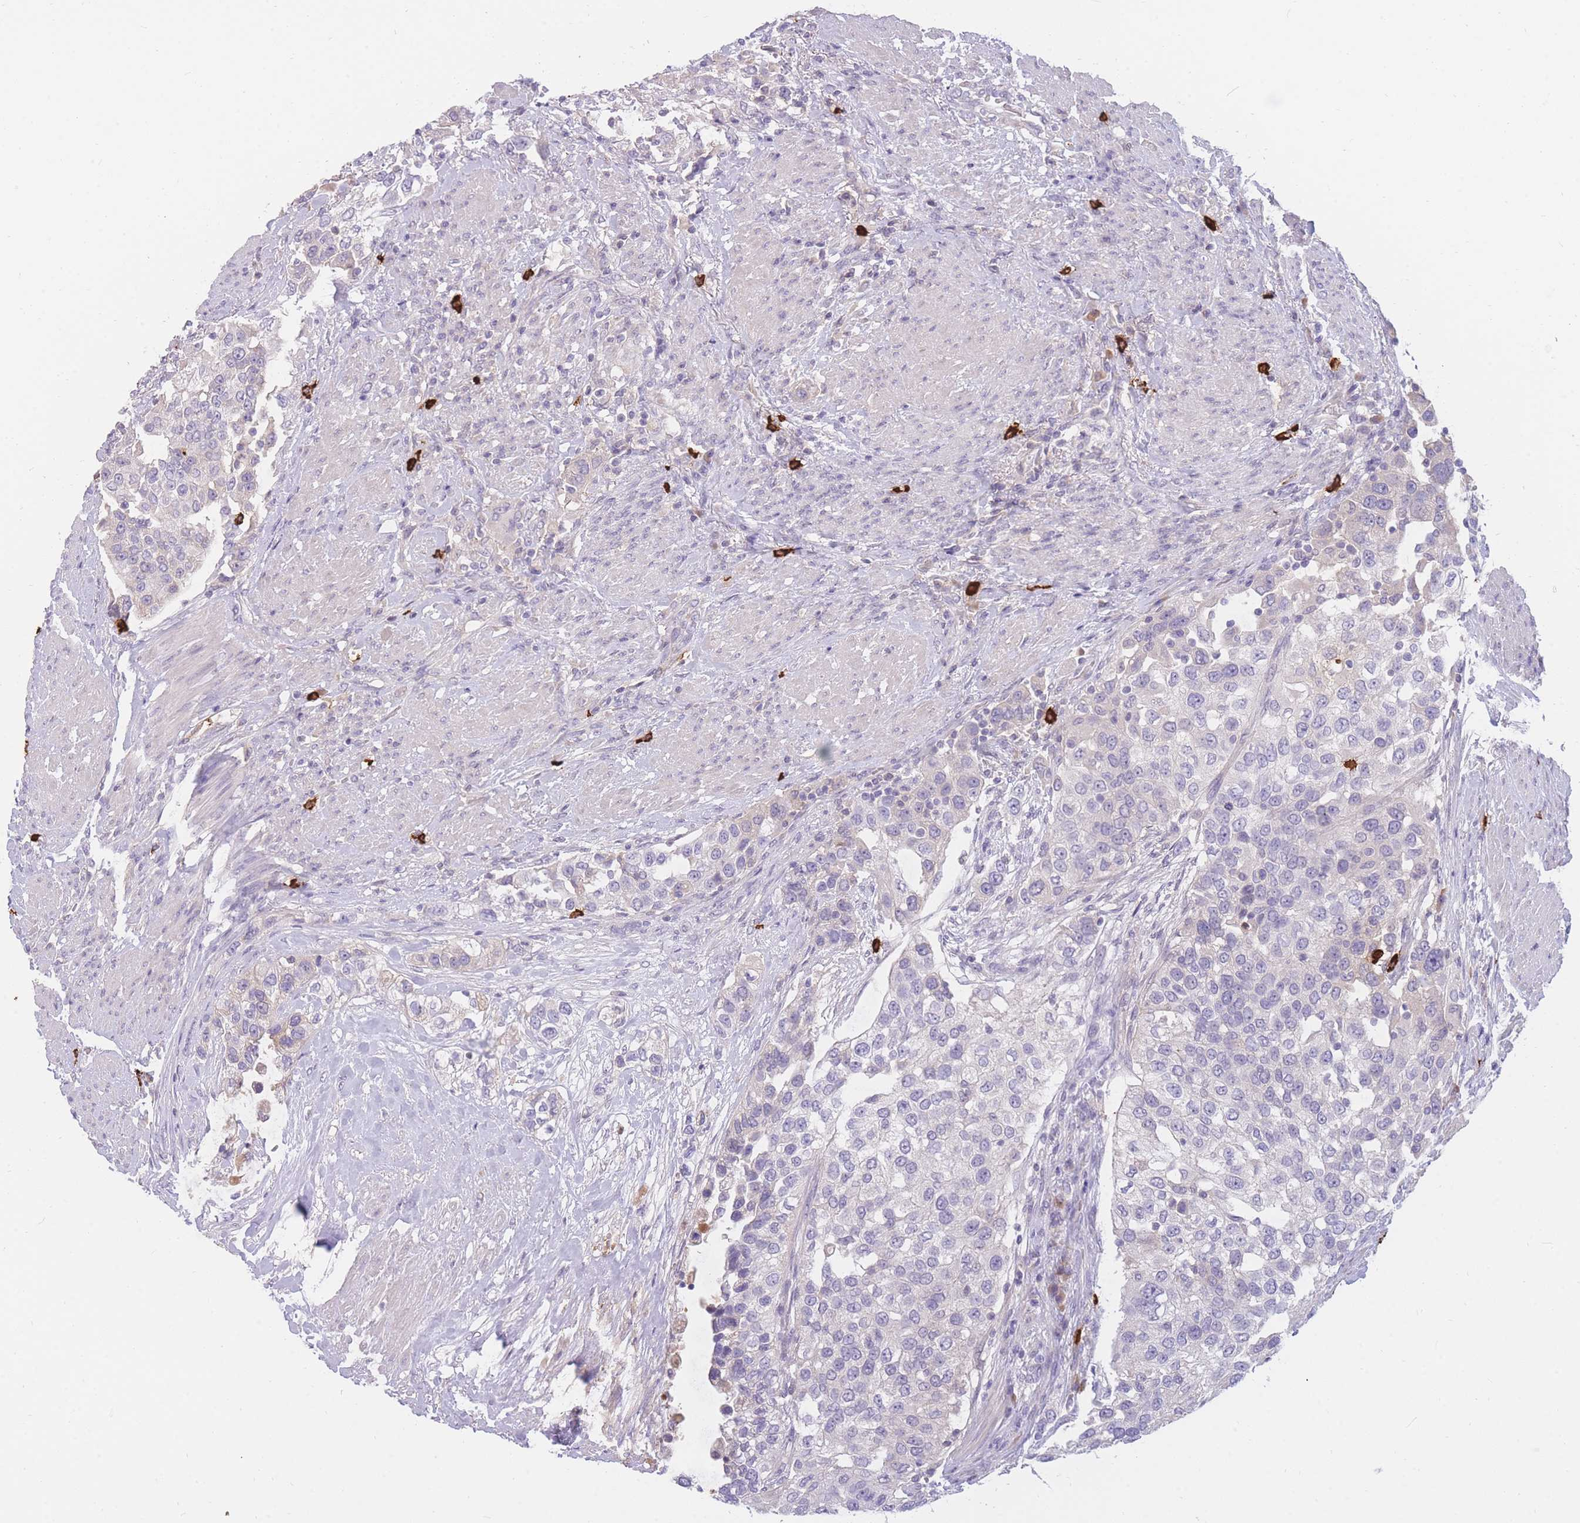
{"staining": {"intensity": "negative", "quantity": "none", "location": "none"}, "tissue": "urothelial cancer", "cell_type": "Tumor cells", "image_type": "cancer", "snomed": [{"axis": "morphology", "description": "Urothelial carcinoma, High grade"}, {"axis": "topography", "description": "Urinary bladder"}], "caption": "A photomicrograph of human urothelial carcinoma (high-grade) is negative for staining in tumor cells.", "gene": "TPSD1", "patient": {"sex": "female", "age": 80}}